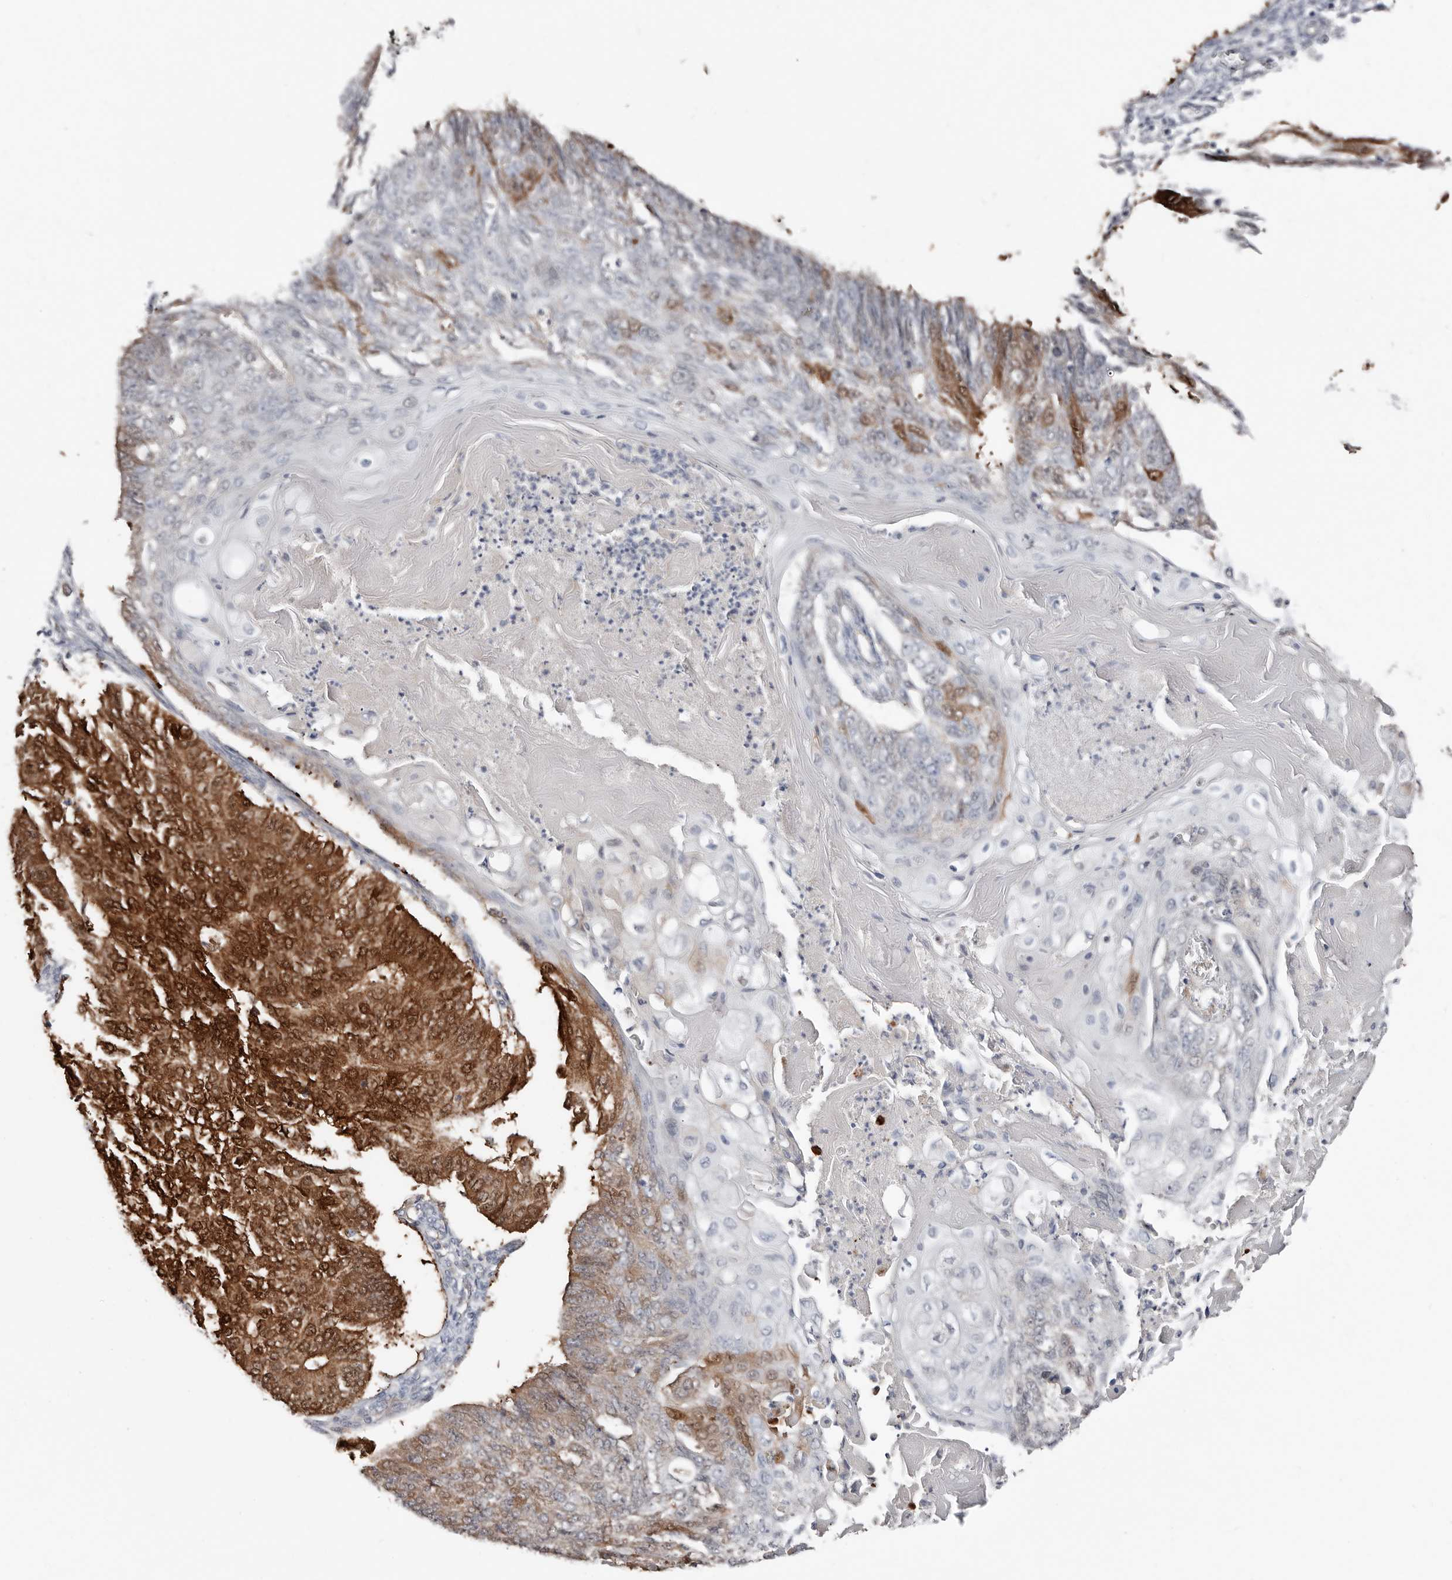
{"staining": {"intensity": "strong", "quantity": "25%-75%", "location": "cytoplasmic/membranous,nuclear"}, "tissue": "endometrial cancer", "cell_type": "Tumor cells", "image_type": "cancer", "snomed": [{"axis": "morphology", "description": "Adenocarcinoma, NOS"}, {"axis": "topography", "description": "Endometrium"}], "caption": "Immunohistochemistry (IHC) staining of endometrial adenocarcinoma, which exhibits high levels of strong cytoplasmic/membranous and nuclear positivity in approximately 25%-75% of tumor cells indicating strong cytoplasmic/membranous and nuclear protein positivity. The staining was performed using DAB (brown) for protein detection and nuclei were counterstained in hematoxylin (blue).", "gene": "ASRGL1", "patient": {"sex": "female", "age": 32}}